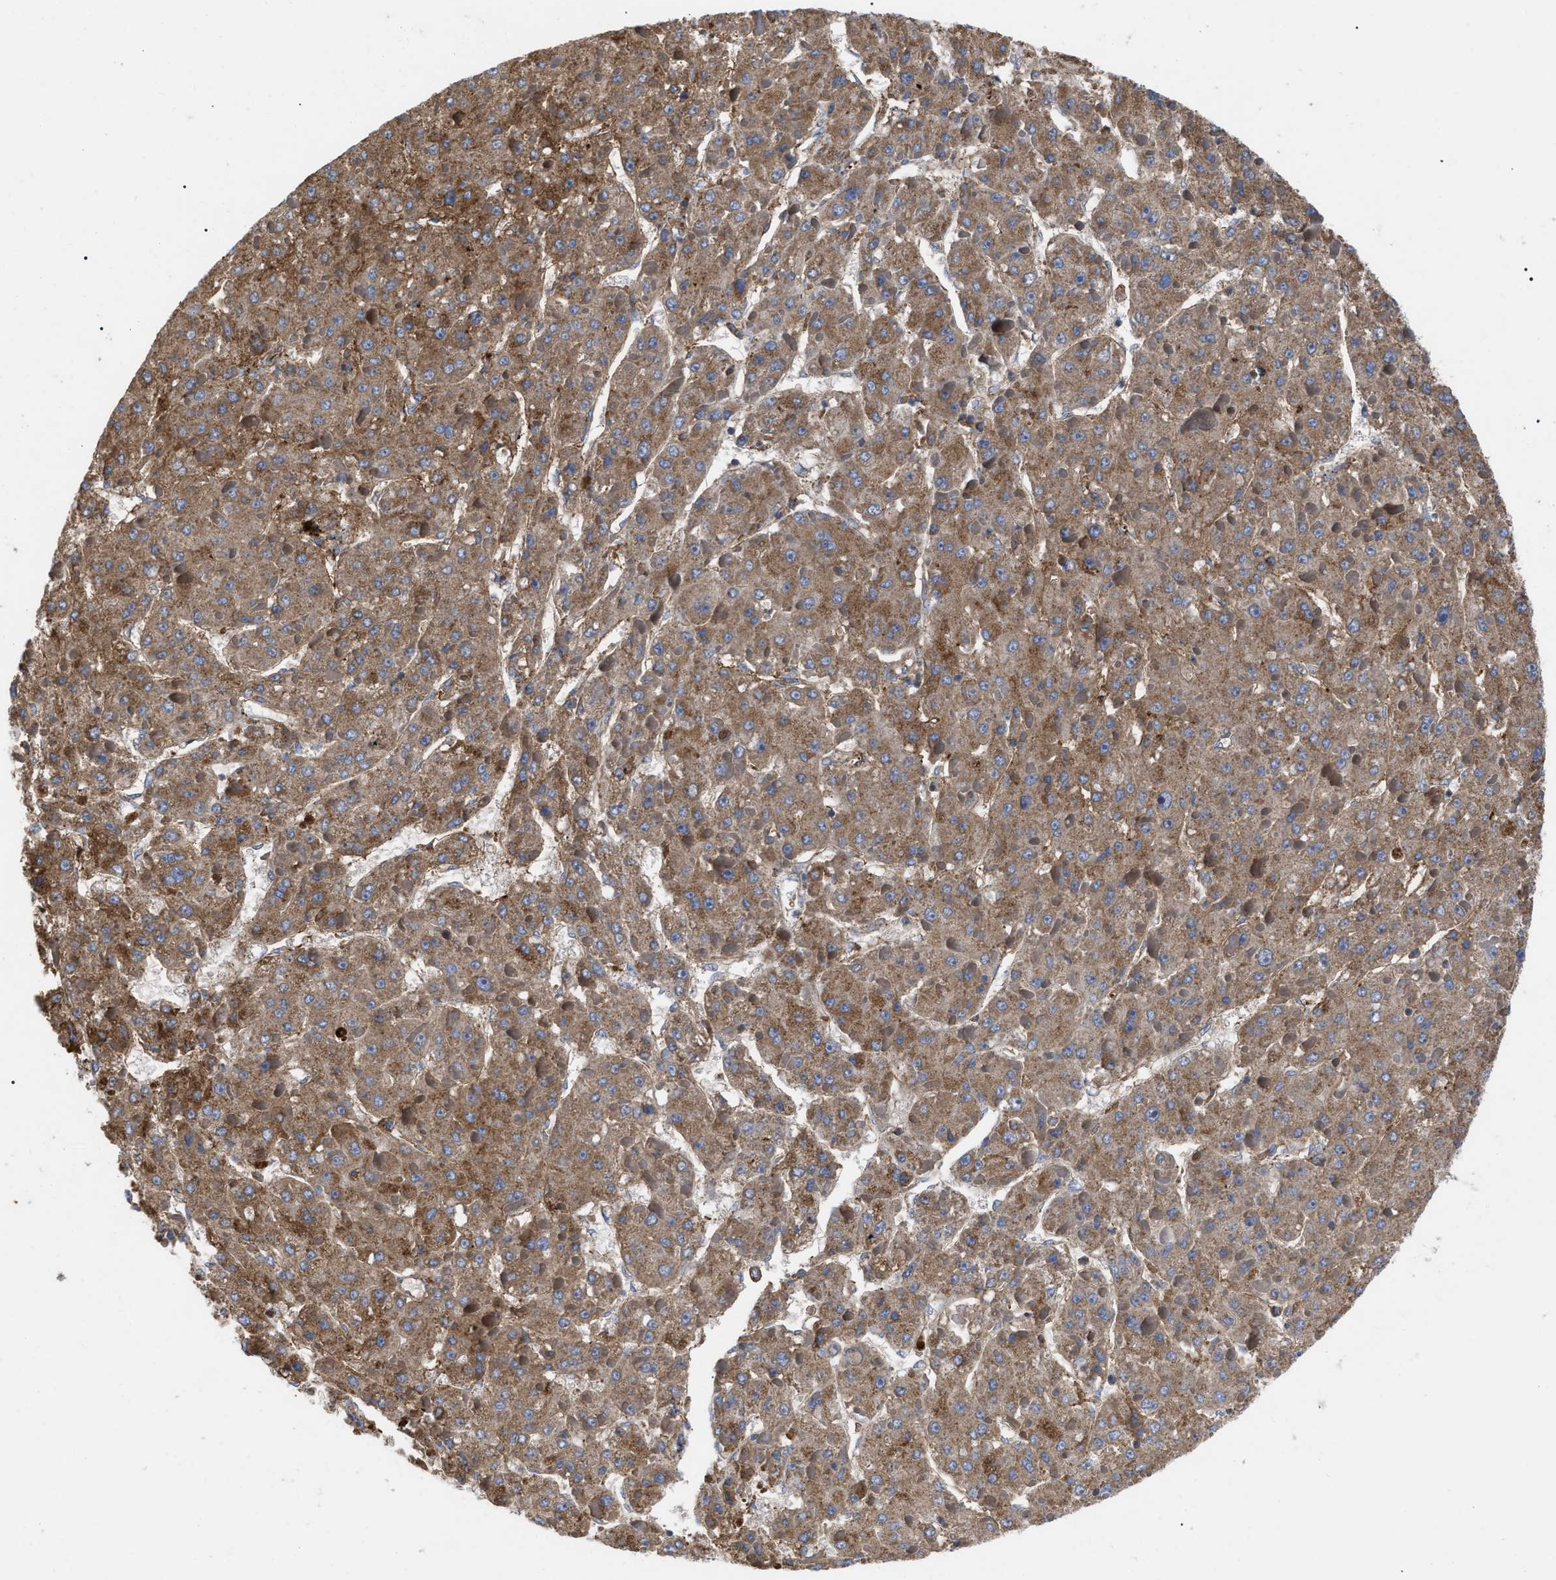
{"staining": {"intensity": "moderate", "quantity": ">75%", "location": "cytoplasmic/membranous"}, "tissue": "liver cancer", "cell_type": "Tumor cells", "image_type": "cancer", "snomed": [{"axis": "morphology", "description": "Carcinoma, Hepatocellular, NOS"}, {"axis": "topography", "description": "Liver"}], "caption": "Protein analysis of liver cancer (hepatocellular carcinoma) tissue shows moderate cytoplasmic/membranous positivity in about >75% of tumor cells.", "gene": "FAM171A2", "patient": {"sex": "female", "age": 73}}